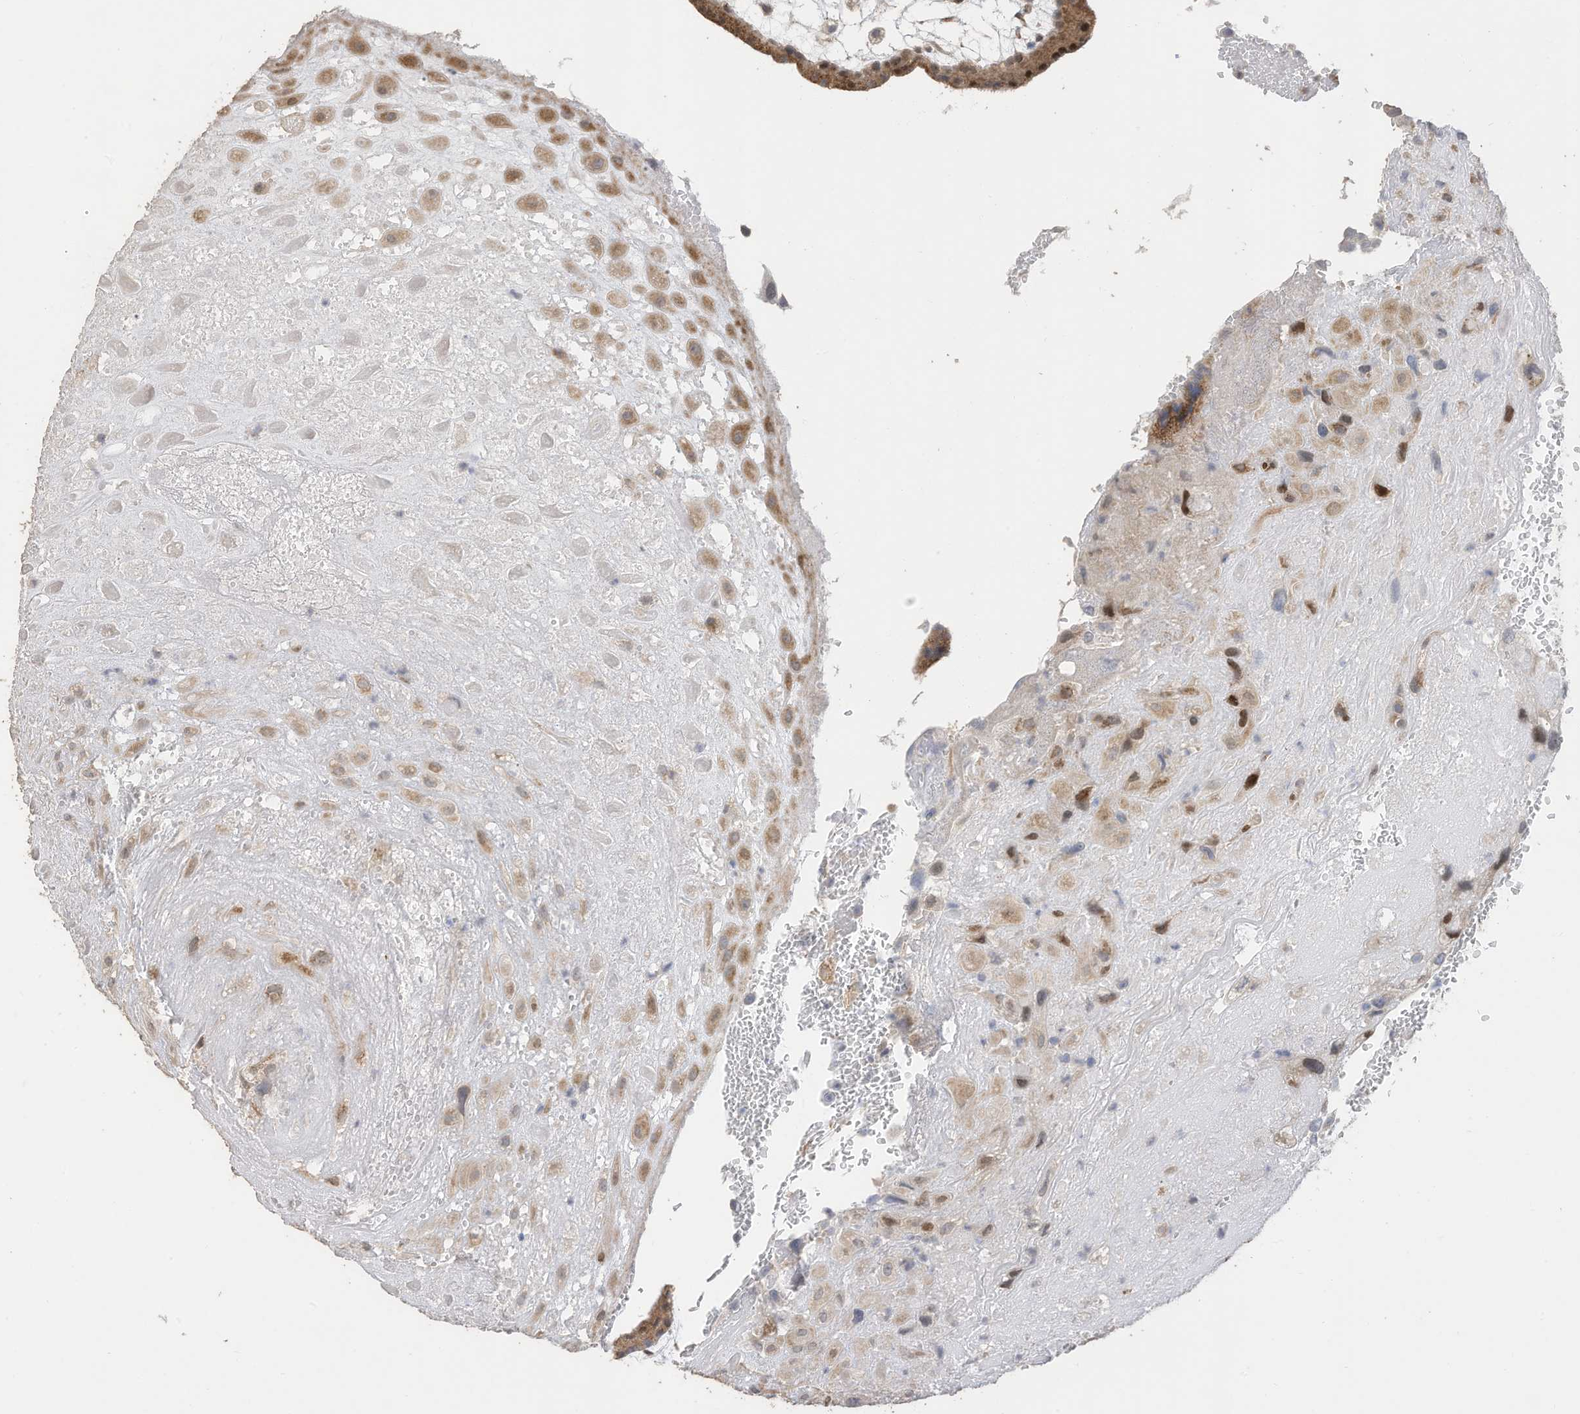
{"staining": {"intensity": "moderate", "quantity": "25%-75%", "location": "cytoplasmic/membranous,nuclear"}, "tissue": "placenta", "cell_type": "Decidual cells", "image_type": "normal", "snomed": [{"axis": "morphology", "description": "Normal tissue, NOS"}, {"axis": "topography", "description": "Placenta"}], "caption": "Moderate cytoplasmic/membranous,nuclear expression for a protein is identified in about 25%-75% of decidual cells of unremarkable placenta using immunohistochemistry.", "gene": "RABL3", "patient": {"sex": "female", "age": 35}}